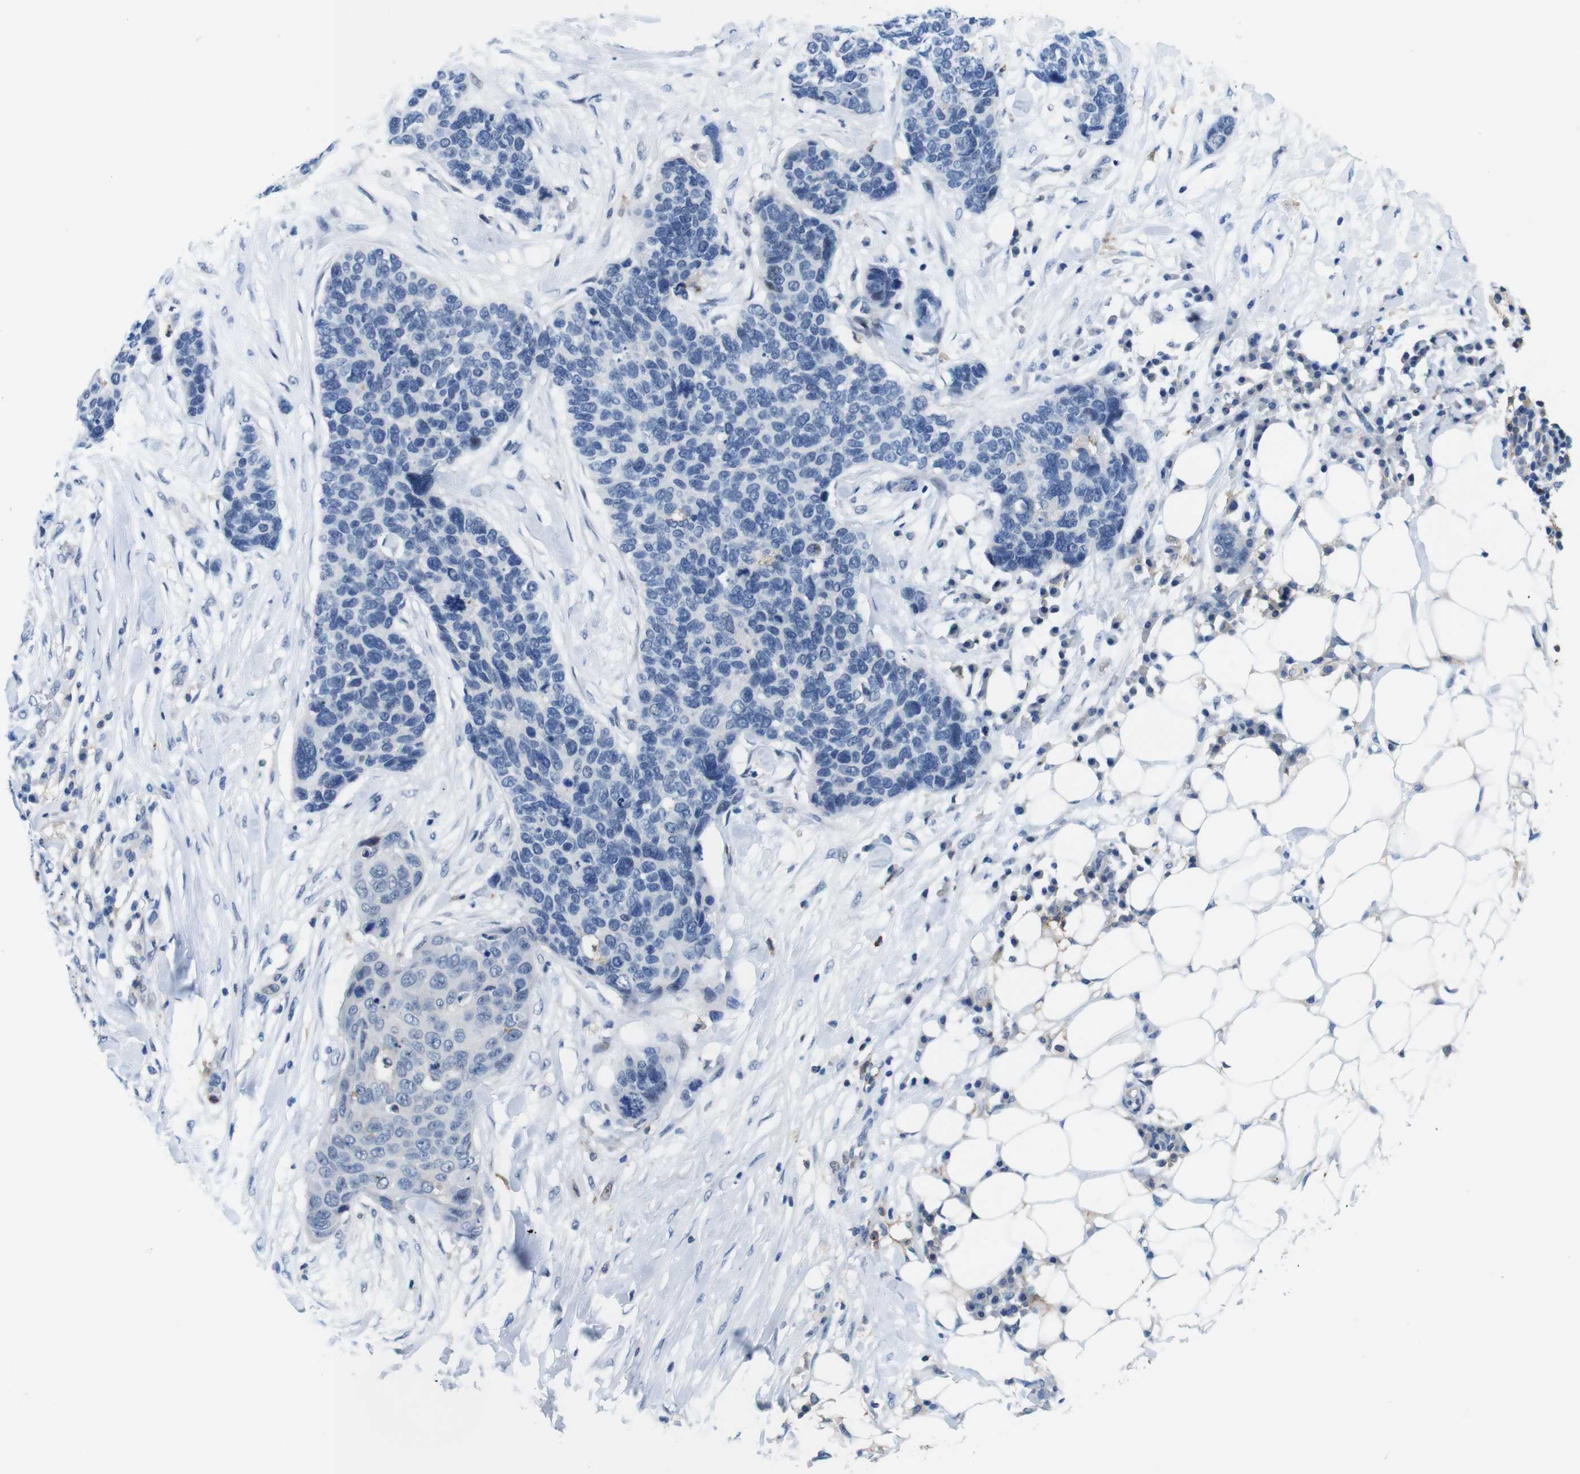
{"staining": {"intensity": "negative", "quantity": "none", "location": "none"}, "tissue": "skin cancer", "cell_type": "Tumor cells", "image_type": "cancer", "snomed": [{"axis": "morphology", "description": "Squamous cell carcinoma in situ, NOS"}, {"axis": "morphology", "description": "Squamous cell carcinoma, NOS"}, {"axis": "topography", "description": "Skin"}], "caption": "This is a image of immunohistochemistry (IHC) staining of squamous cell carcinoma (skin), which shows no expression in tumor cells.", "gene": "CD300C", "patient": {"sex": "male", "age": 93}}